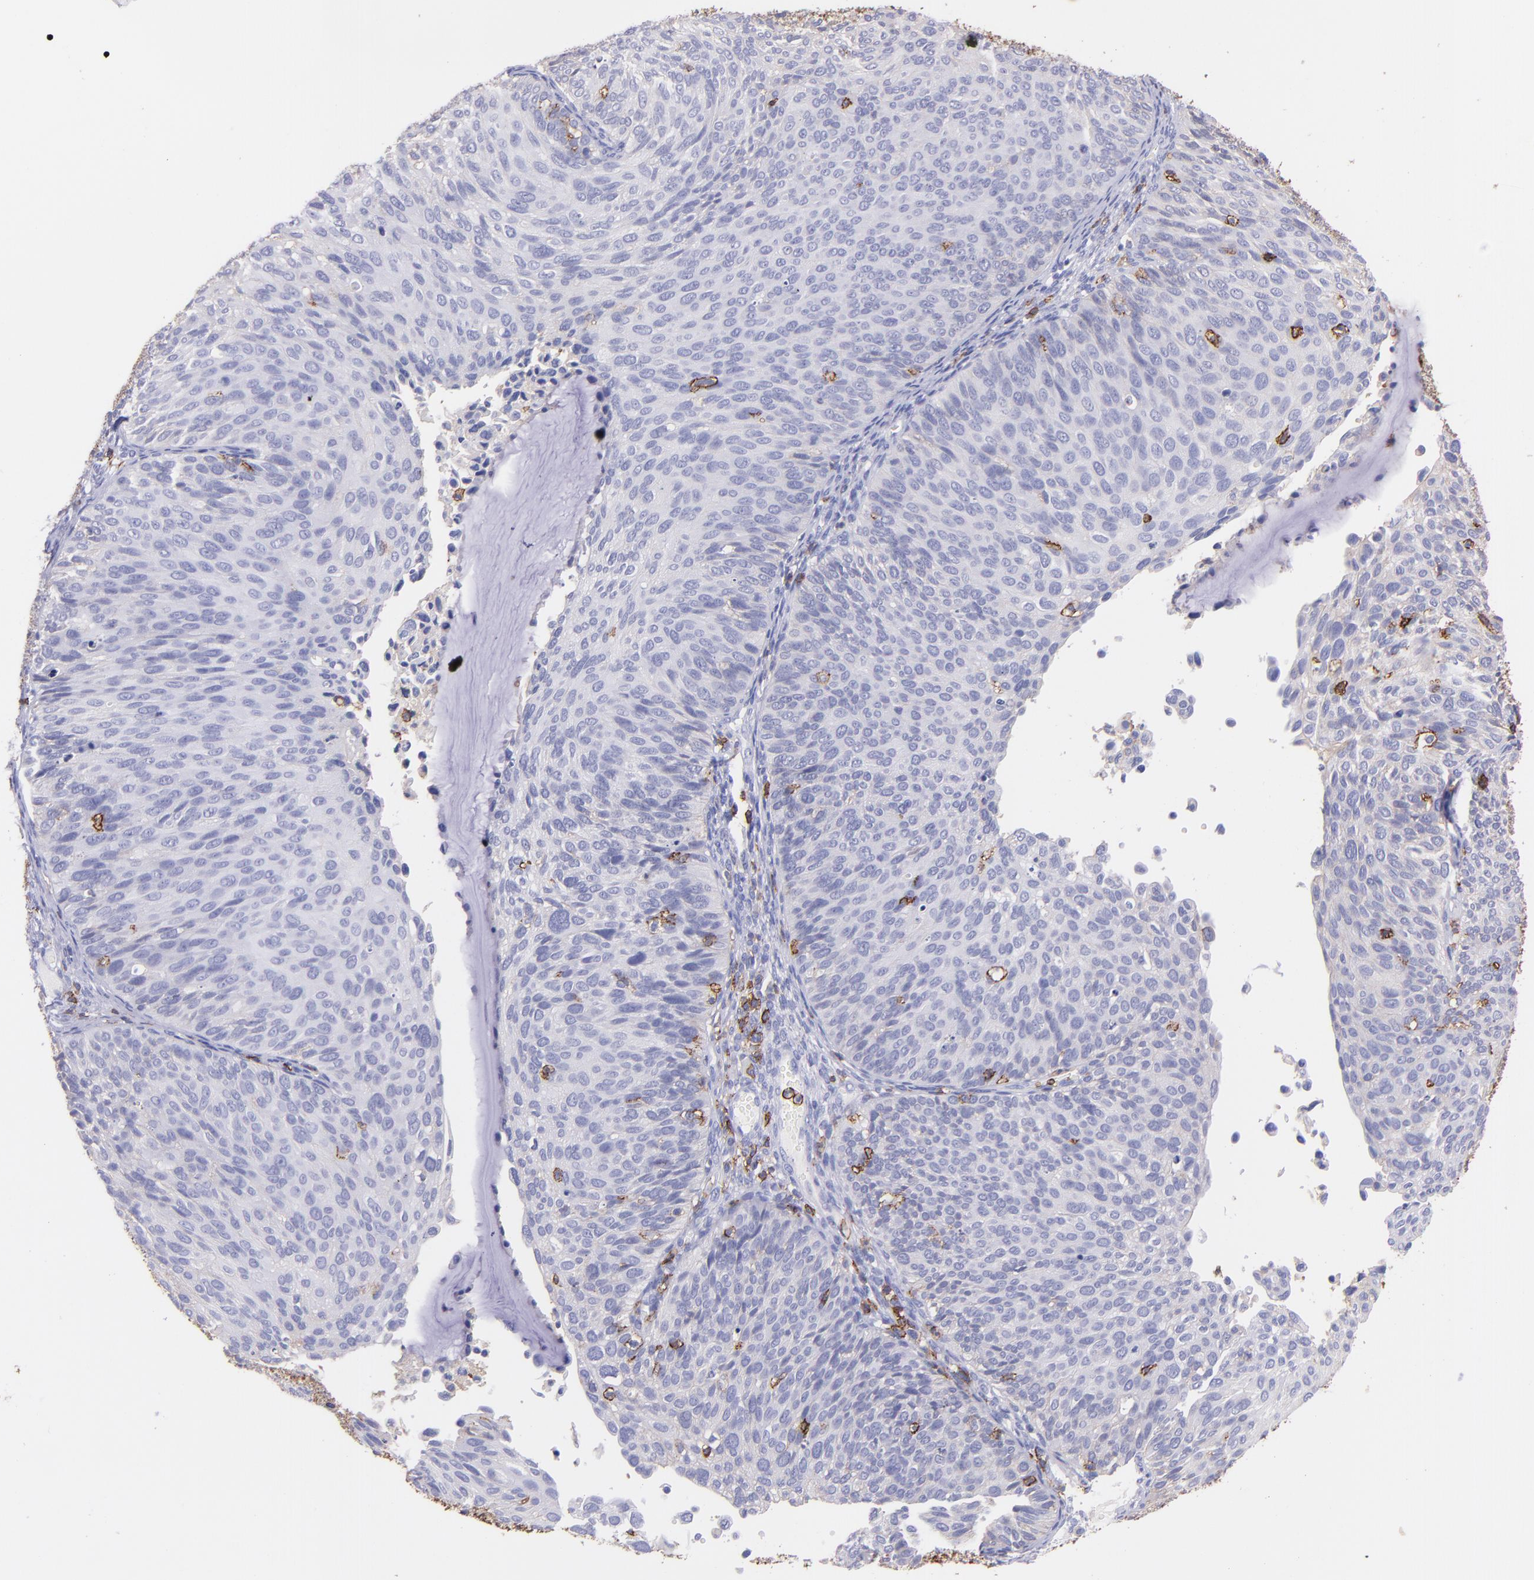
{"staining": {"intensity": "negative", "quantity": "none", "location": "none"}, "tissue": "cervical cancer", "cell_type": "Tumor cells", "image_type": "cancer", "snomed": [{"axis": "morphology", "description": "Squamous cell carcinoma, NOS"}, {"axis": "topography", "description": "Cervix"}], "caption": "Immunohistochemistry of human cervical squamous cell carcinoma shows no expression in tumor cells. (Stains: DAB immunohistochemistry (IHC) with hematoxylin counter stain, Microscopy: brightfield microscopy at high magnification).", "gene": "SPN", "patient": {"sex": "female", "age": 36}}